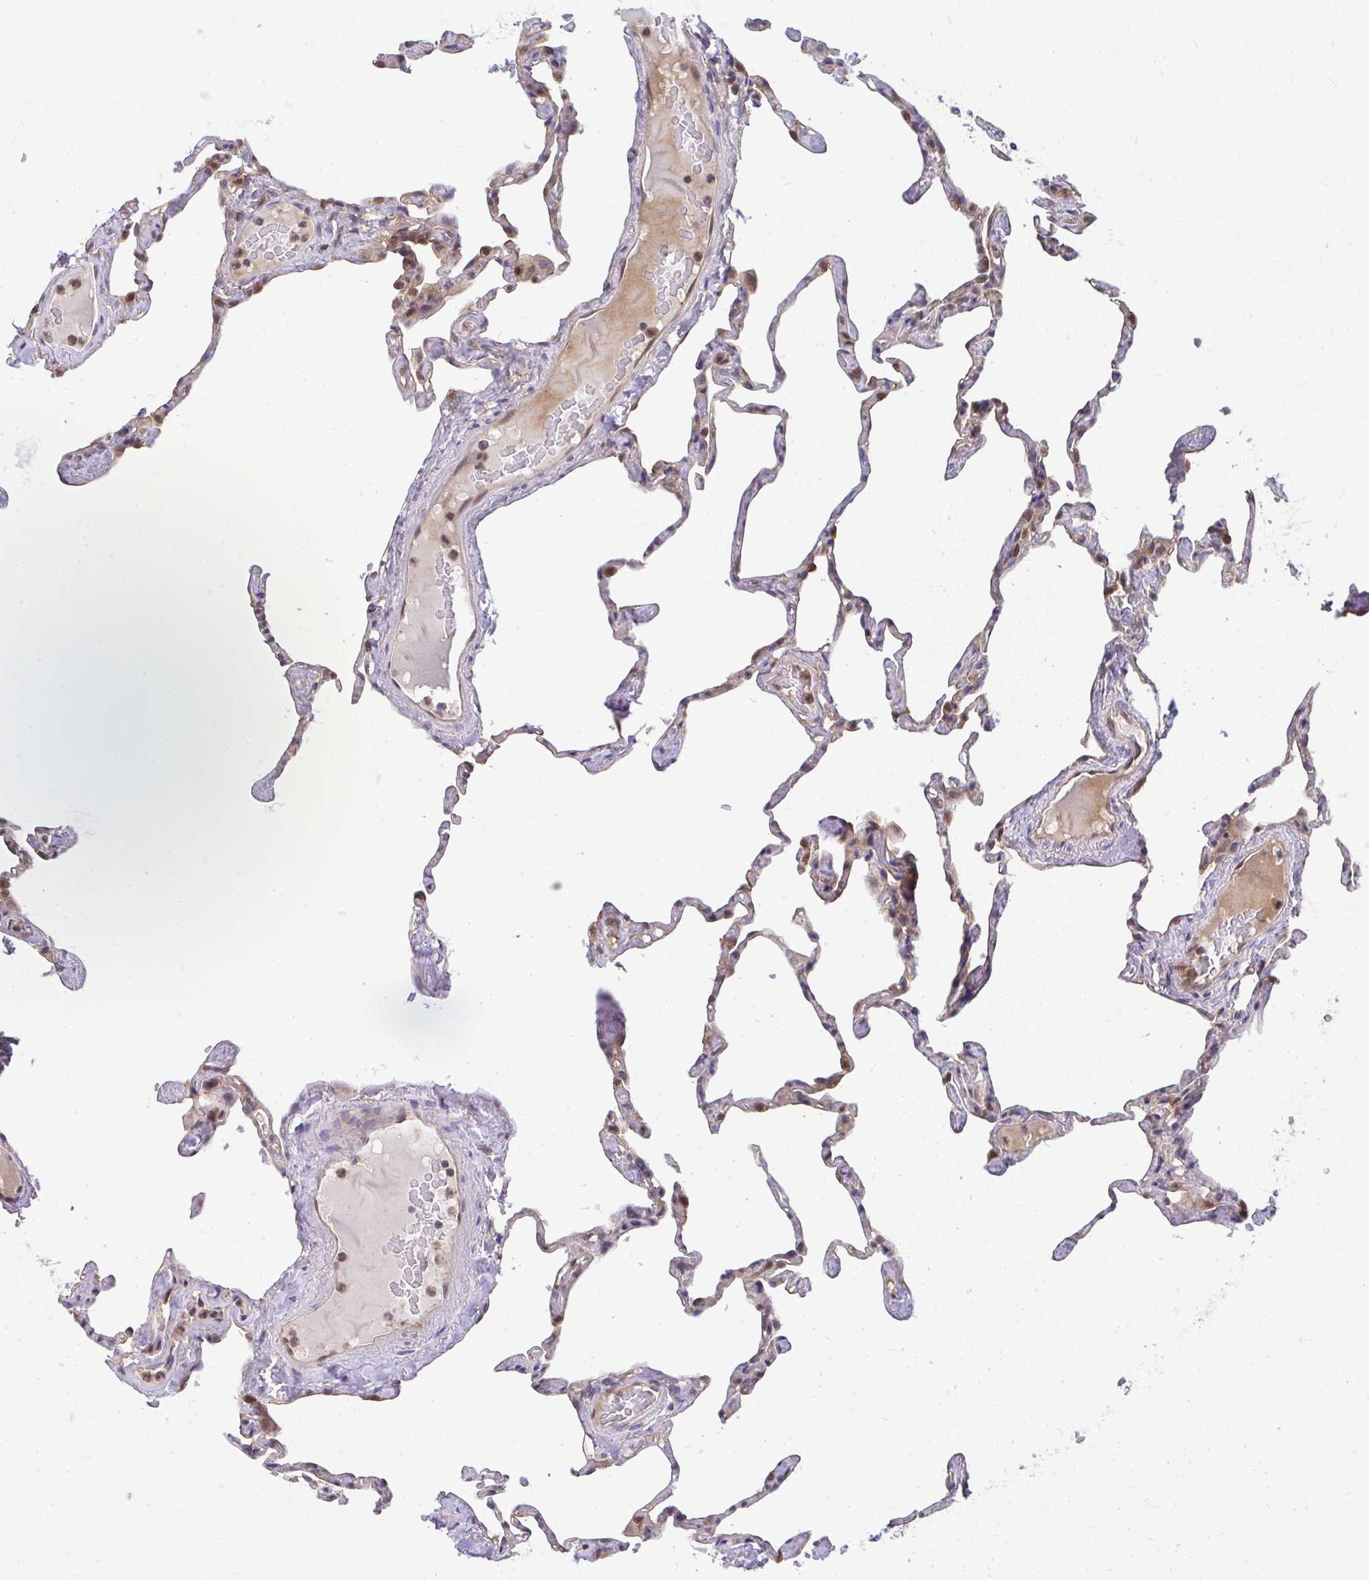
{"staining": {"intensity": "moderate", "quantity": "<25%", "location": "cytoplasmic/membranous"}, "tissue": "lung", "cell_type": "Alveolar cells", "image_type": "normal", "snomed": [{"axis": "morphology", "description": "Normal tissue, NOS"}, {"axis": "topography", "description": "Lung"}], "caption": "Protein staining demonstrates moderate cytoplasmic/membranous staining in about <25% of alveolar cells in normal lung. (DAB IHC with brightfield microscopy, high magnification).", "gene": "HDHD2", "patient": {"sex": "male", "age": 65}}